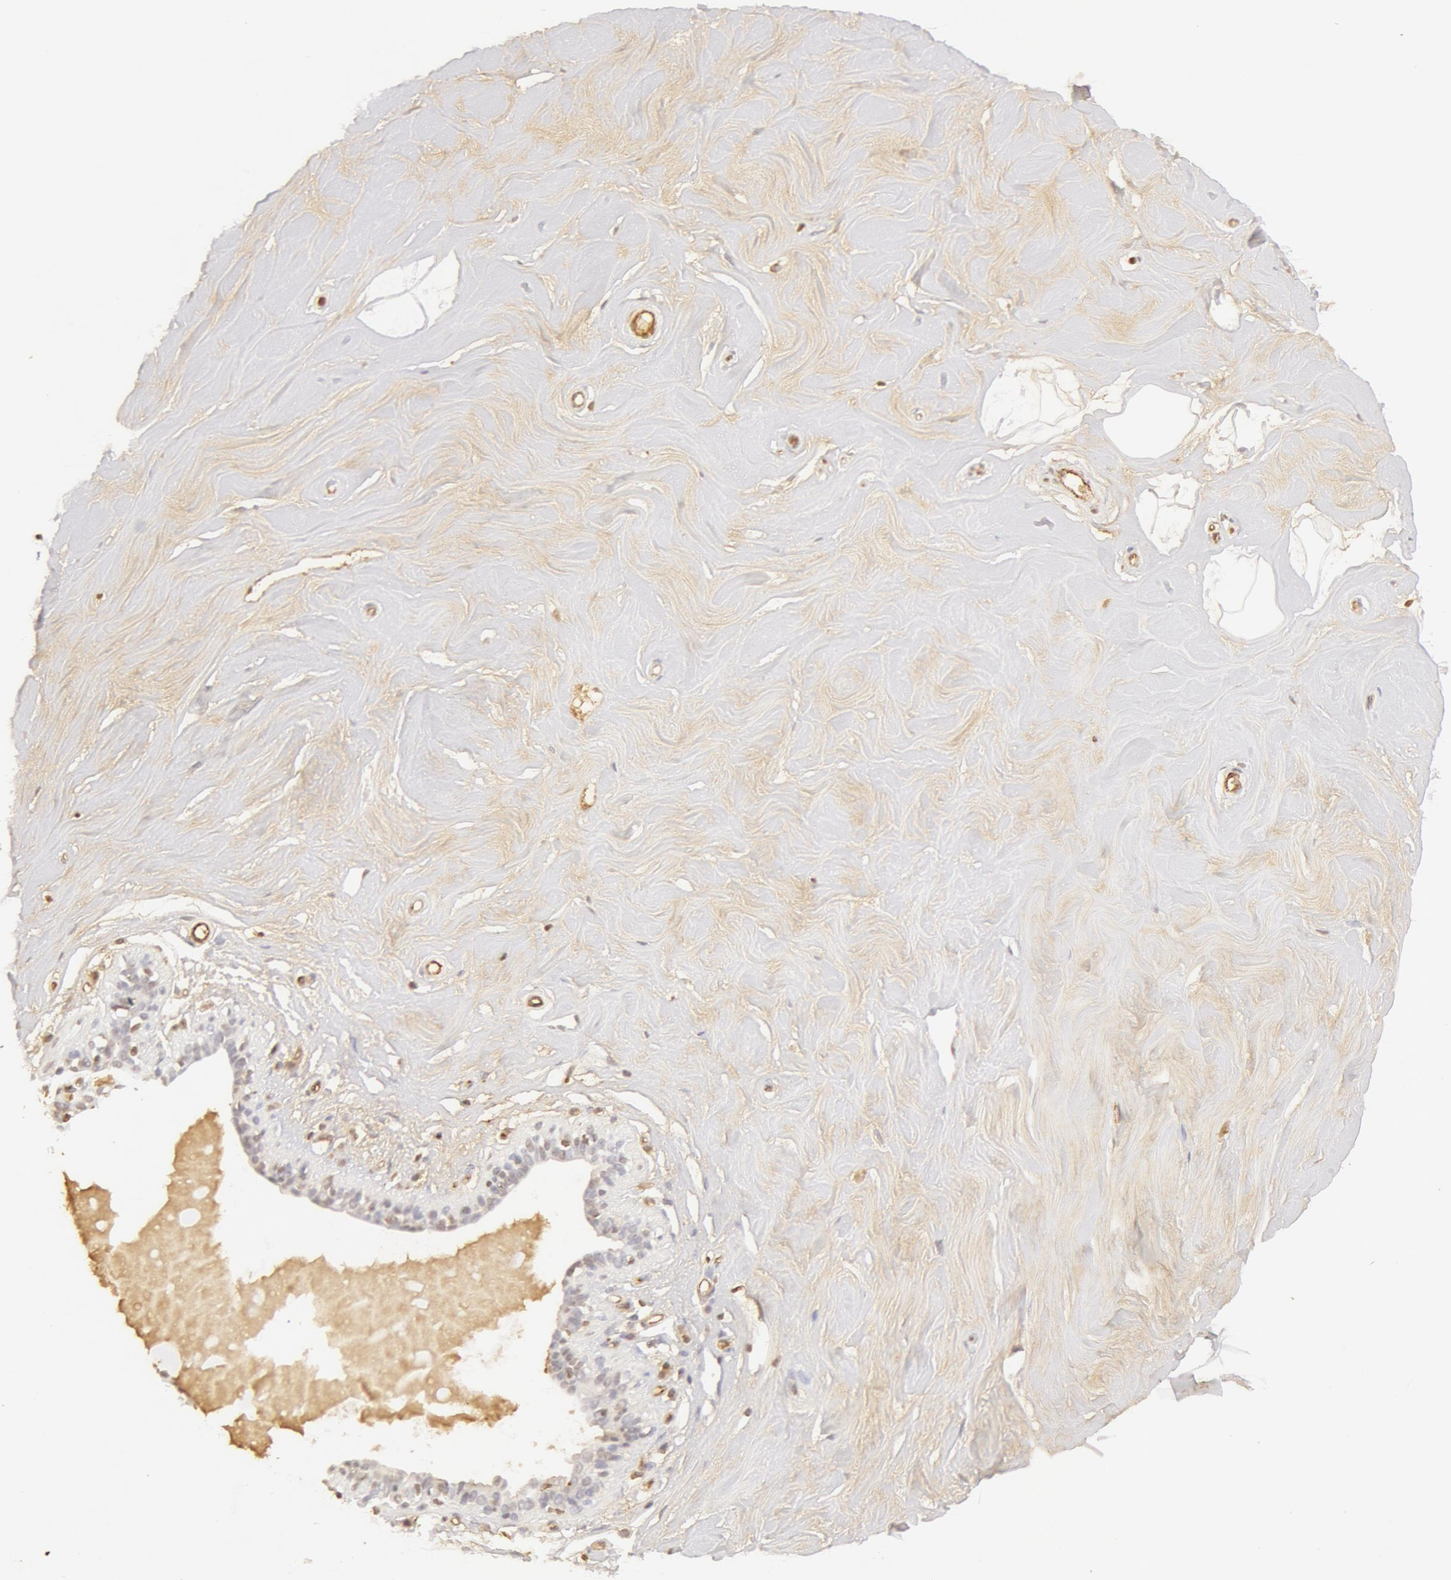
{"staining": {"intensity": "moderate", "quantity": "<25%", "location": "cytoplasmic/membranous"}, "tissue": "adipose tissue", "cell_type": "Adipocytes", "image_type": "normal", "snomed": [{"axis": "morphology", "description": "Normal tissue, NOS"}, {"axis": "topography", "description": "Breast"}], "caption": "Immunohistochemical staining of unremarkable adipose tissue shows low levels of moderate cytoplasmic/membranous expression in approximately <25% of adipocytes.", "gene": "VWF", "patient": {"sex": "female", "age": 44}}